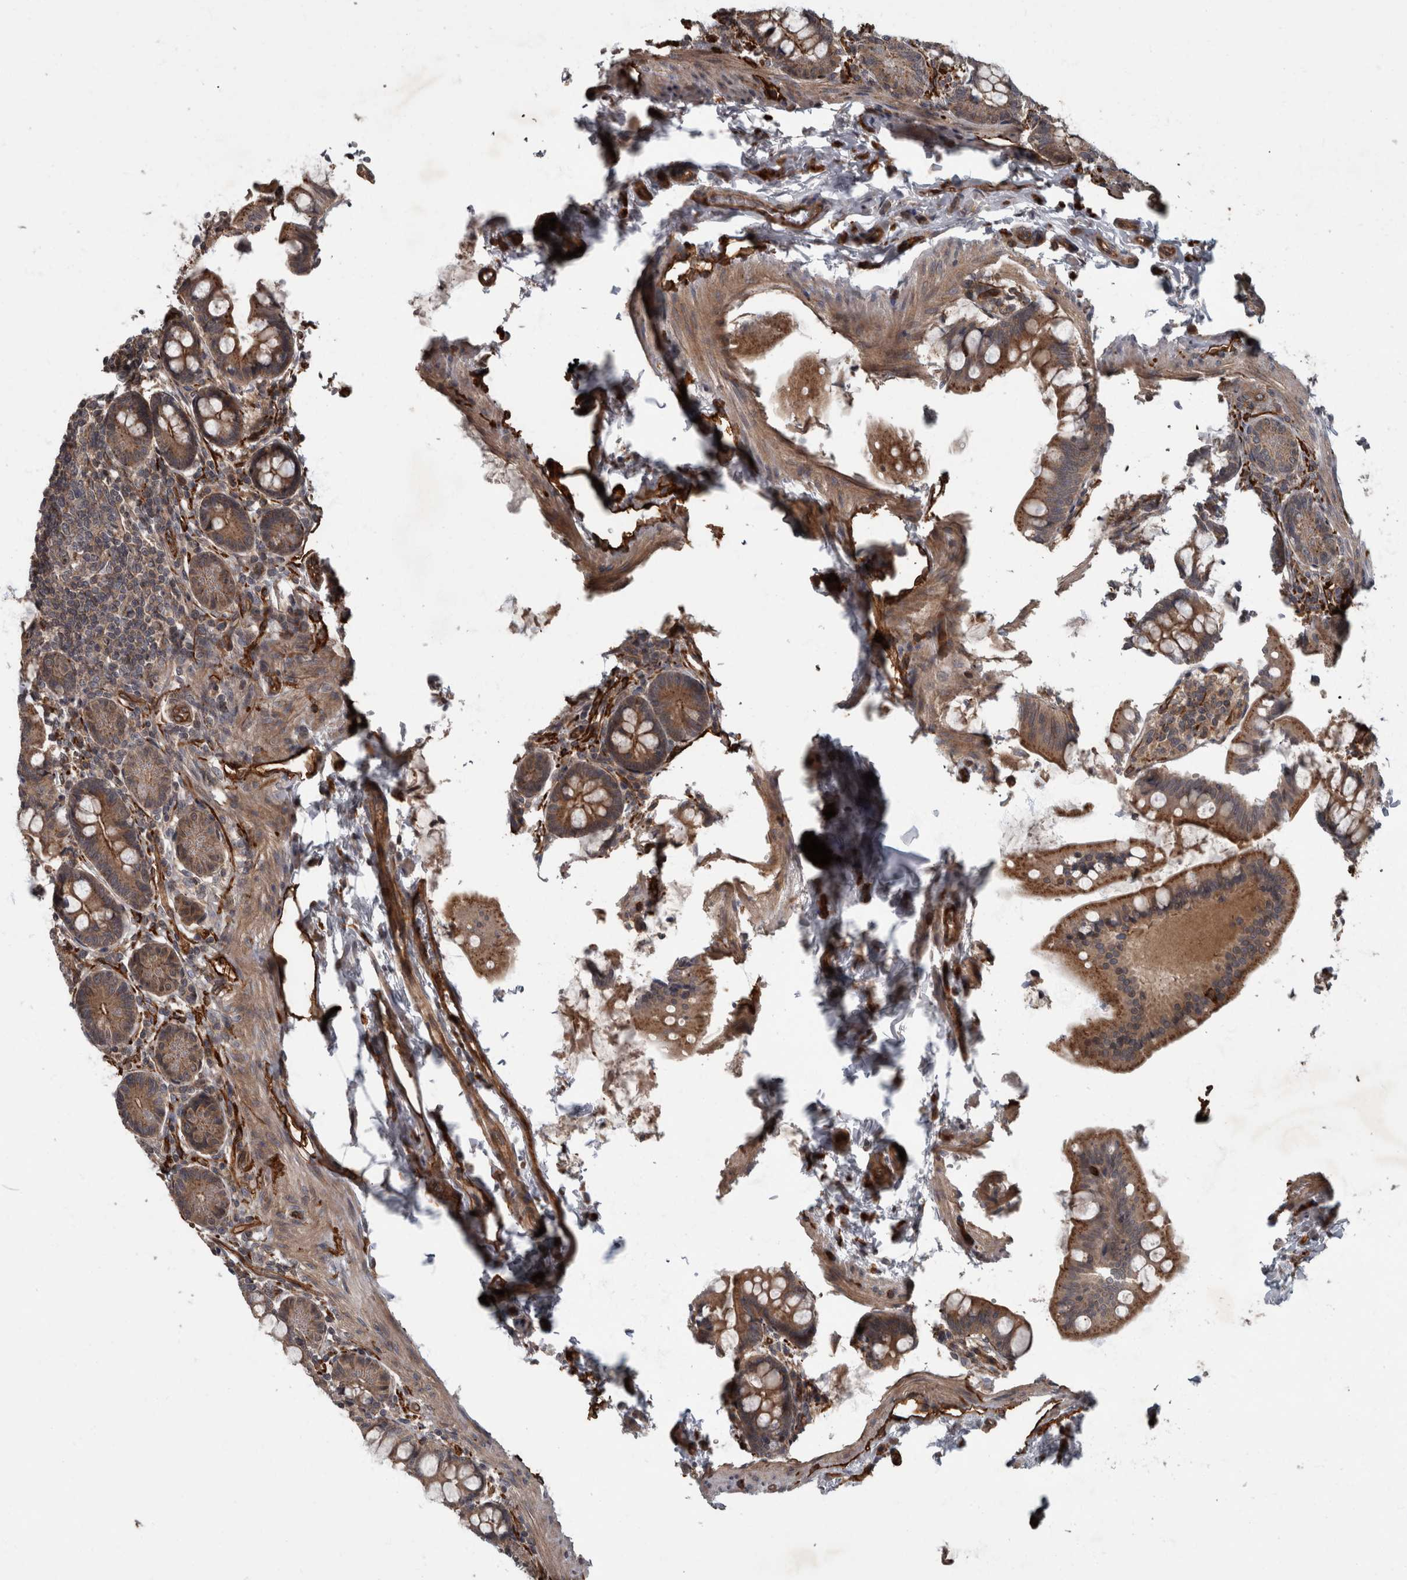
{"staining": {"intensity": "strong", "quantity": ">75%", "location": "cytoplasmic/membranous"}, "tissue": "small intestine", "cell_type": "Glandular cells", "image_type": "normal", "snomed": [{"axis": "morphology", "description": "Normal tissue, NOS"}, {"axis": "topography", "description": "Small intestine"}], "caption": "Human small intestine stained for a protein (brown) reveals strong cytoplasmic/membranous positive staining in approximately >75% of glandular cells.", "gene": "VEGFD", "patient": {"sex": "male", "age": 7}}